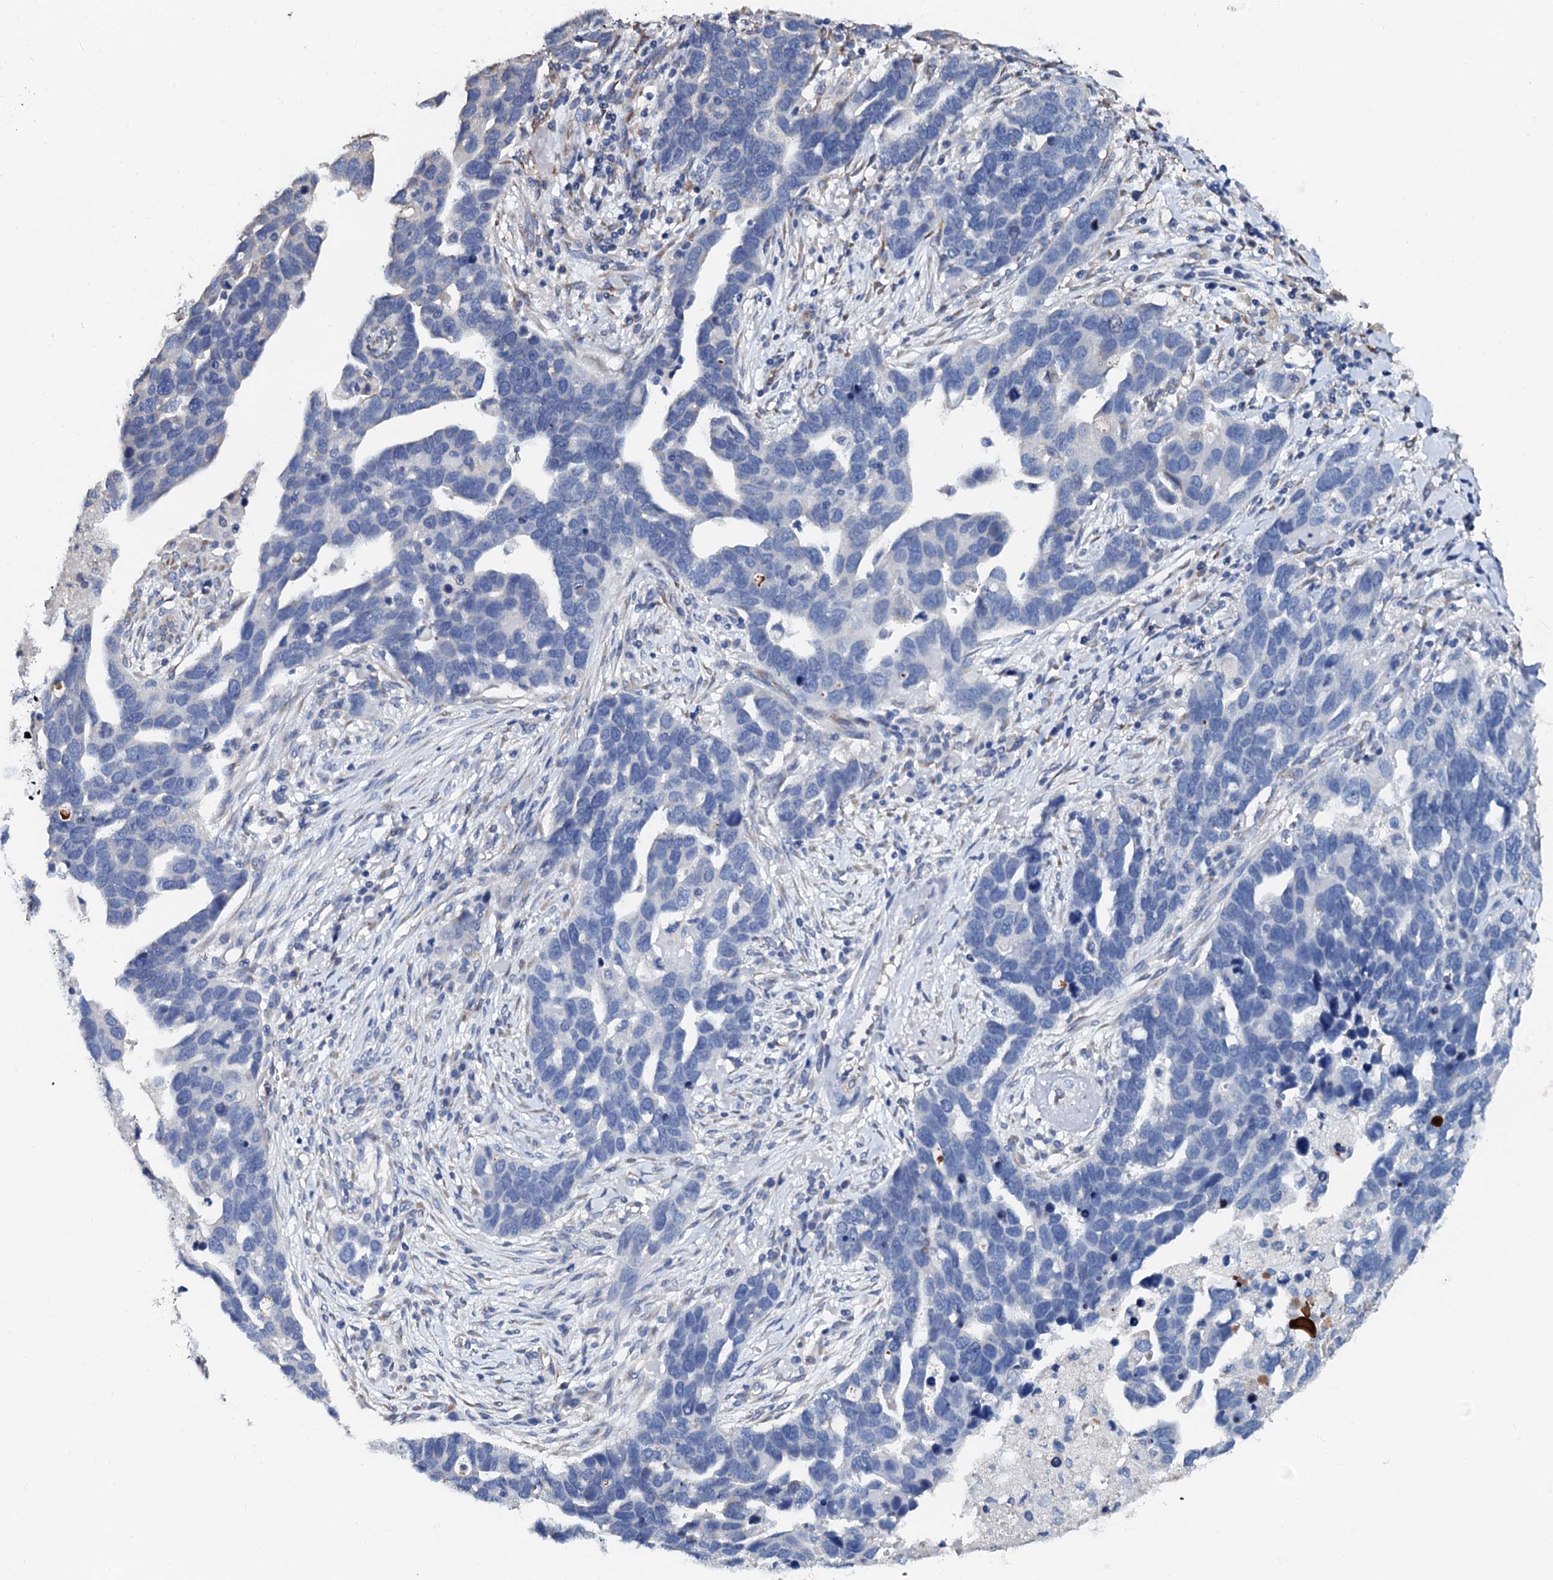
{"staining": {"intensity": "negative", "quantity": "none", "location": "none"}, "tissue": "ovarian cancer", "cell_type": "Tumor cells", "image_type": "cancer", "snomed": [{"axis": "morphology", "description": "Cystadenocarcinoma, serous, NOS"}, {"axis": "topography", "description": "Ovary"}], "caption": "Immunohistochemistry histopathology image of serous cystadenocarcinoma (ovarian) stained for a protein (brown), which demonstrates no expression in tumor cells.", "gene": "AKAP3", "patient": {"sex": "female", "age": 54}}